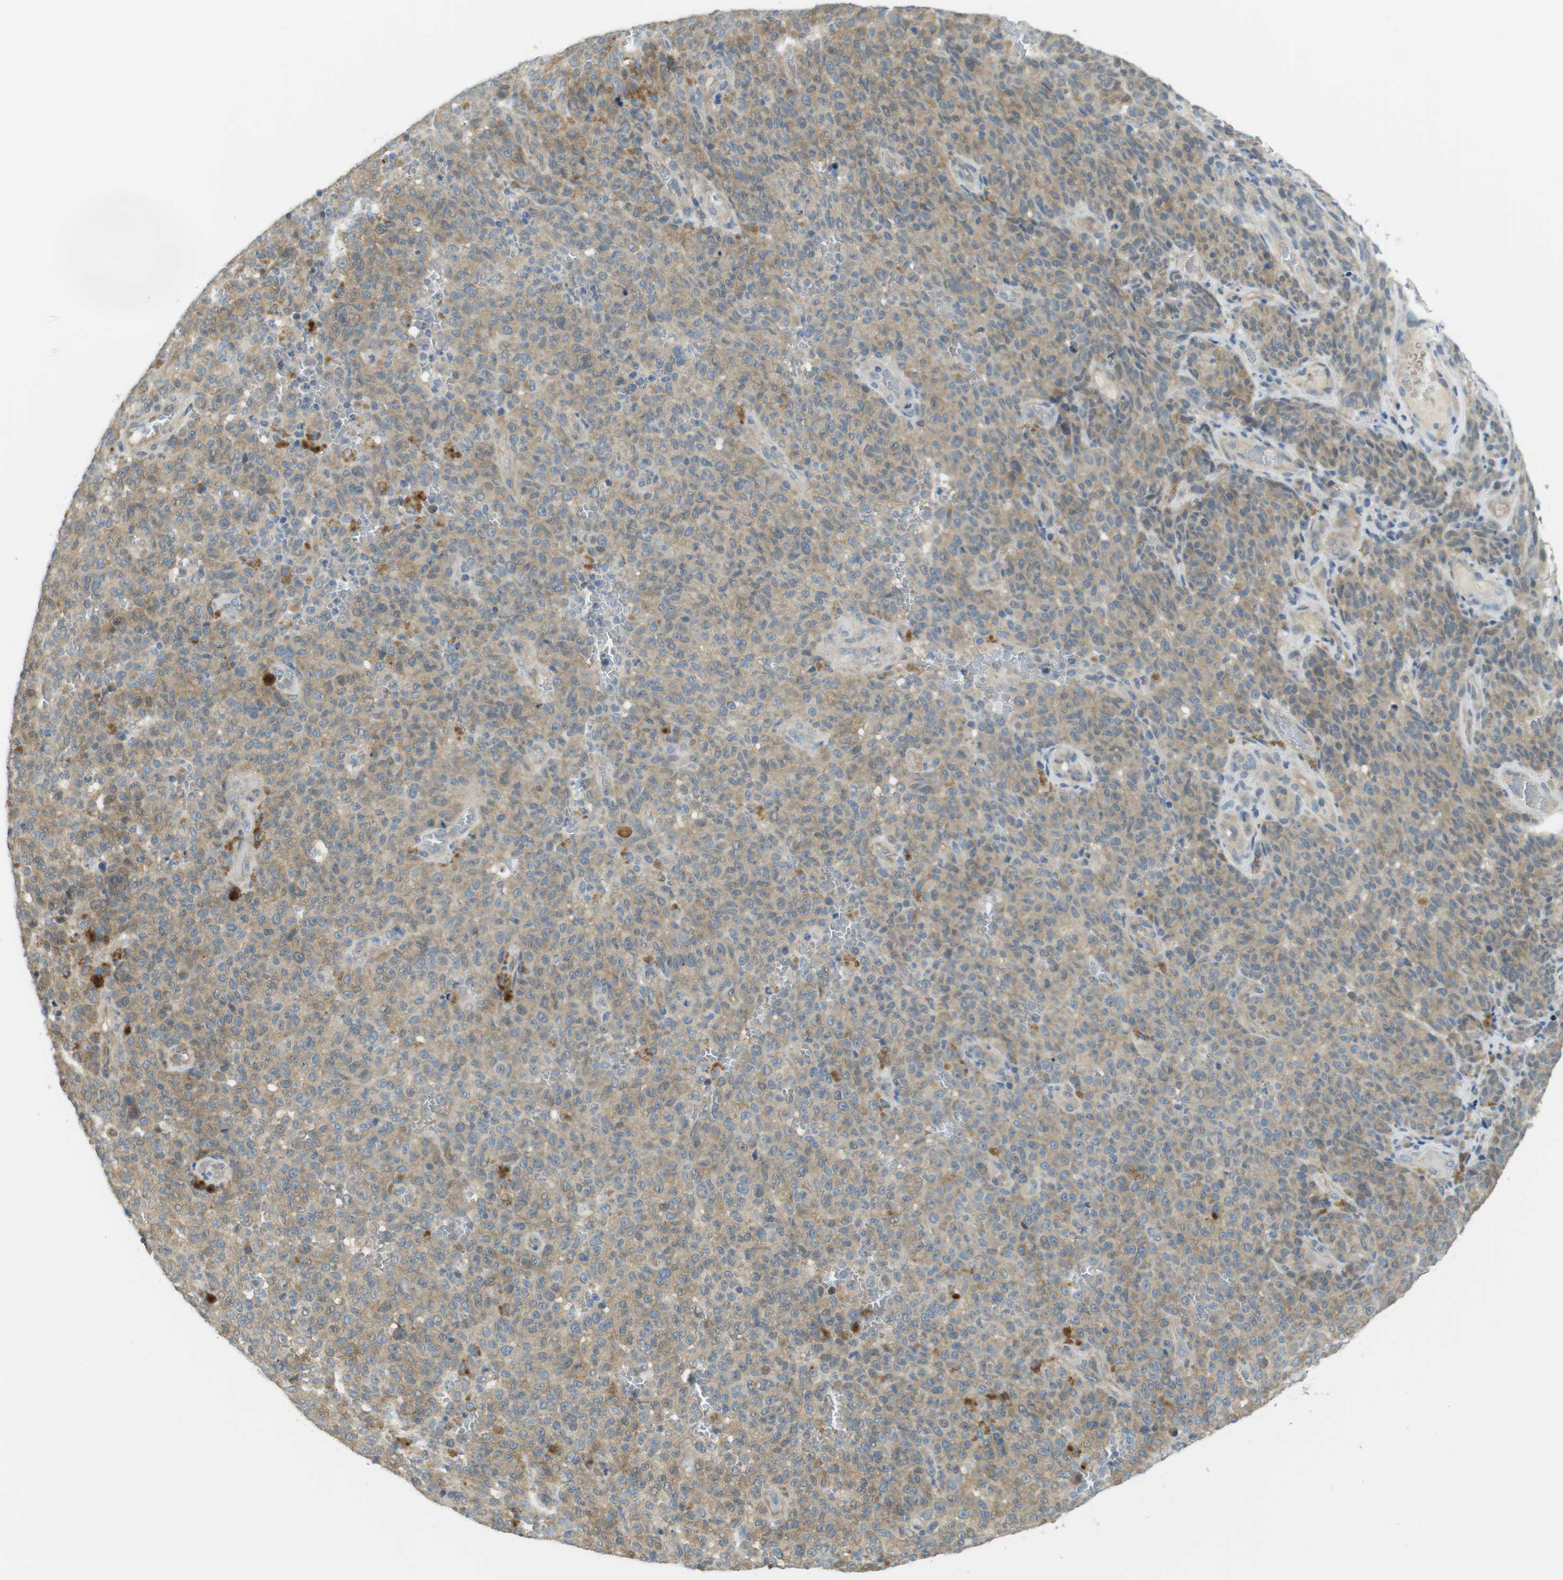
{"staining": {"intensity": "weak", "quantity": ">75%", "location": "cytoplasmic/membranous"}, "tissue": "melanoma", "cell_type": "Tumor cells", "image_type": "cancer", "snomed": [{"axis": "morphology", "description": "Malignant melanoma, NOS"}, {"axis": "topography", "description": "Skin"}], "caption": "Immunohistochemical staining of malignant melanoma demonstrates low levels of weak cytoplasmic/membranous staining in approximately >75% of tumor cells.", "gene": "ABHD15", "patient": {"sex": "female", "age": 82}}